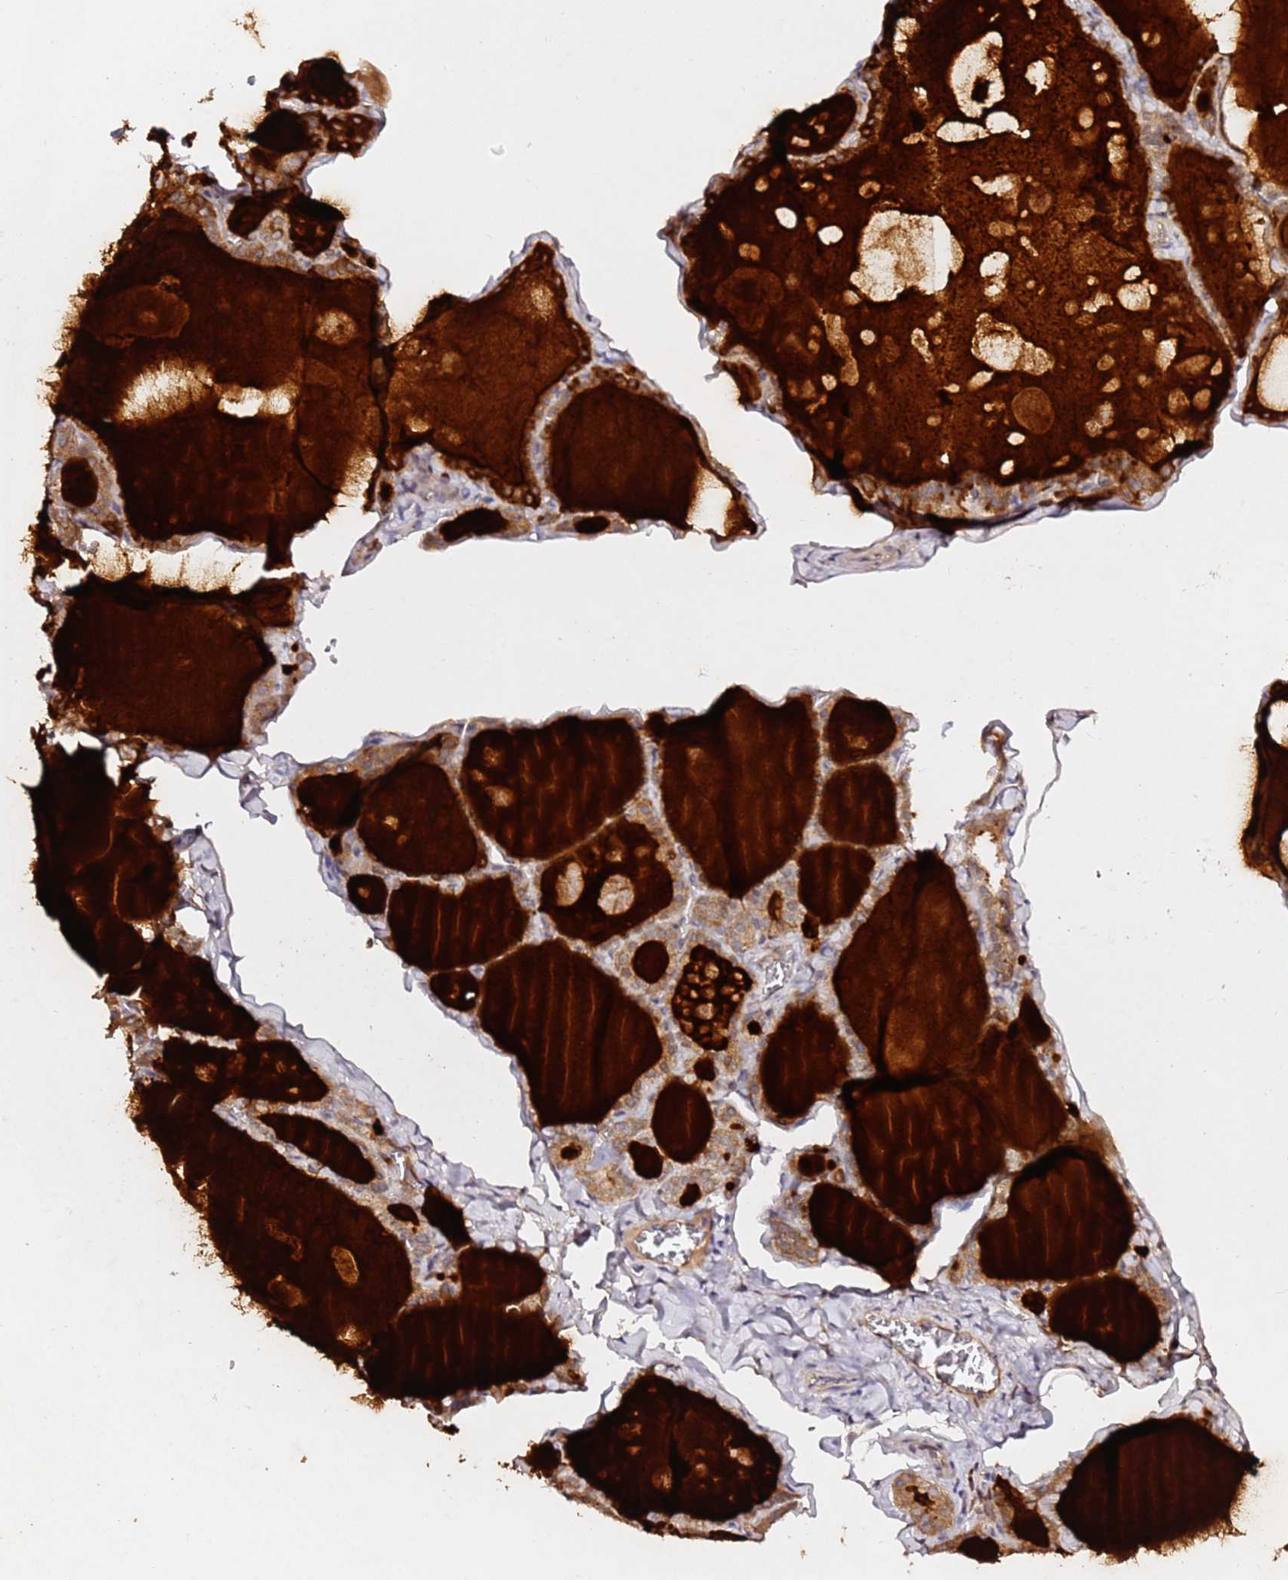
{"staining": {"intensity": "weak", "quantity": ">75%", "location": "cytoplasmic/membranous"}, "tissue": "thyroid gland", "cell_type": "Glandular cells", "image_type": "normal", "snomed": [{"axis": "morphology", "description": "Normal tissue, NOS"}, {"axis": "topography", "description": "Thyroid gland"}], "caption": "High-magnification brightfield microscopy of unremarkable thyroid gland stained with DAB (brown) and counterstained with hematoxylin (blue). glandular cells exhibit weak cytoplasmic/membranous positivity is appreciated in about>75% of cells.", "gene": "ALG11", "patient": {"sex": "male", "age": 56}}